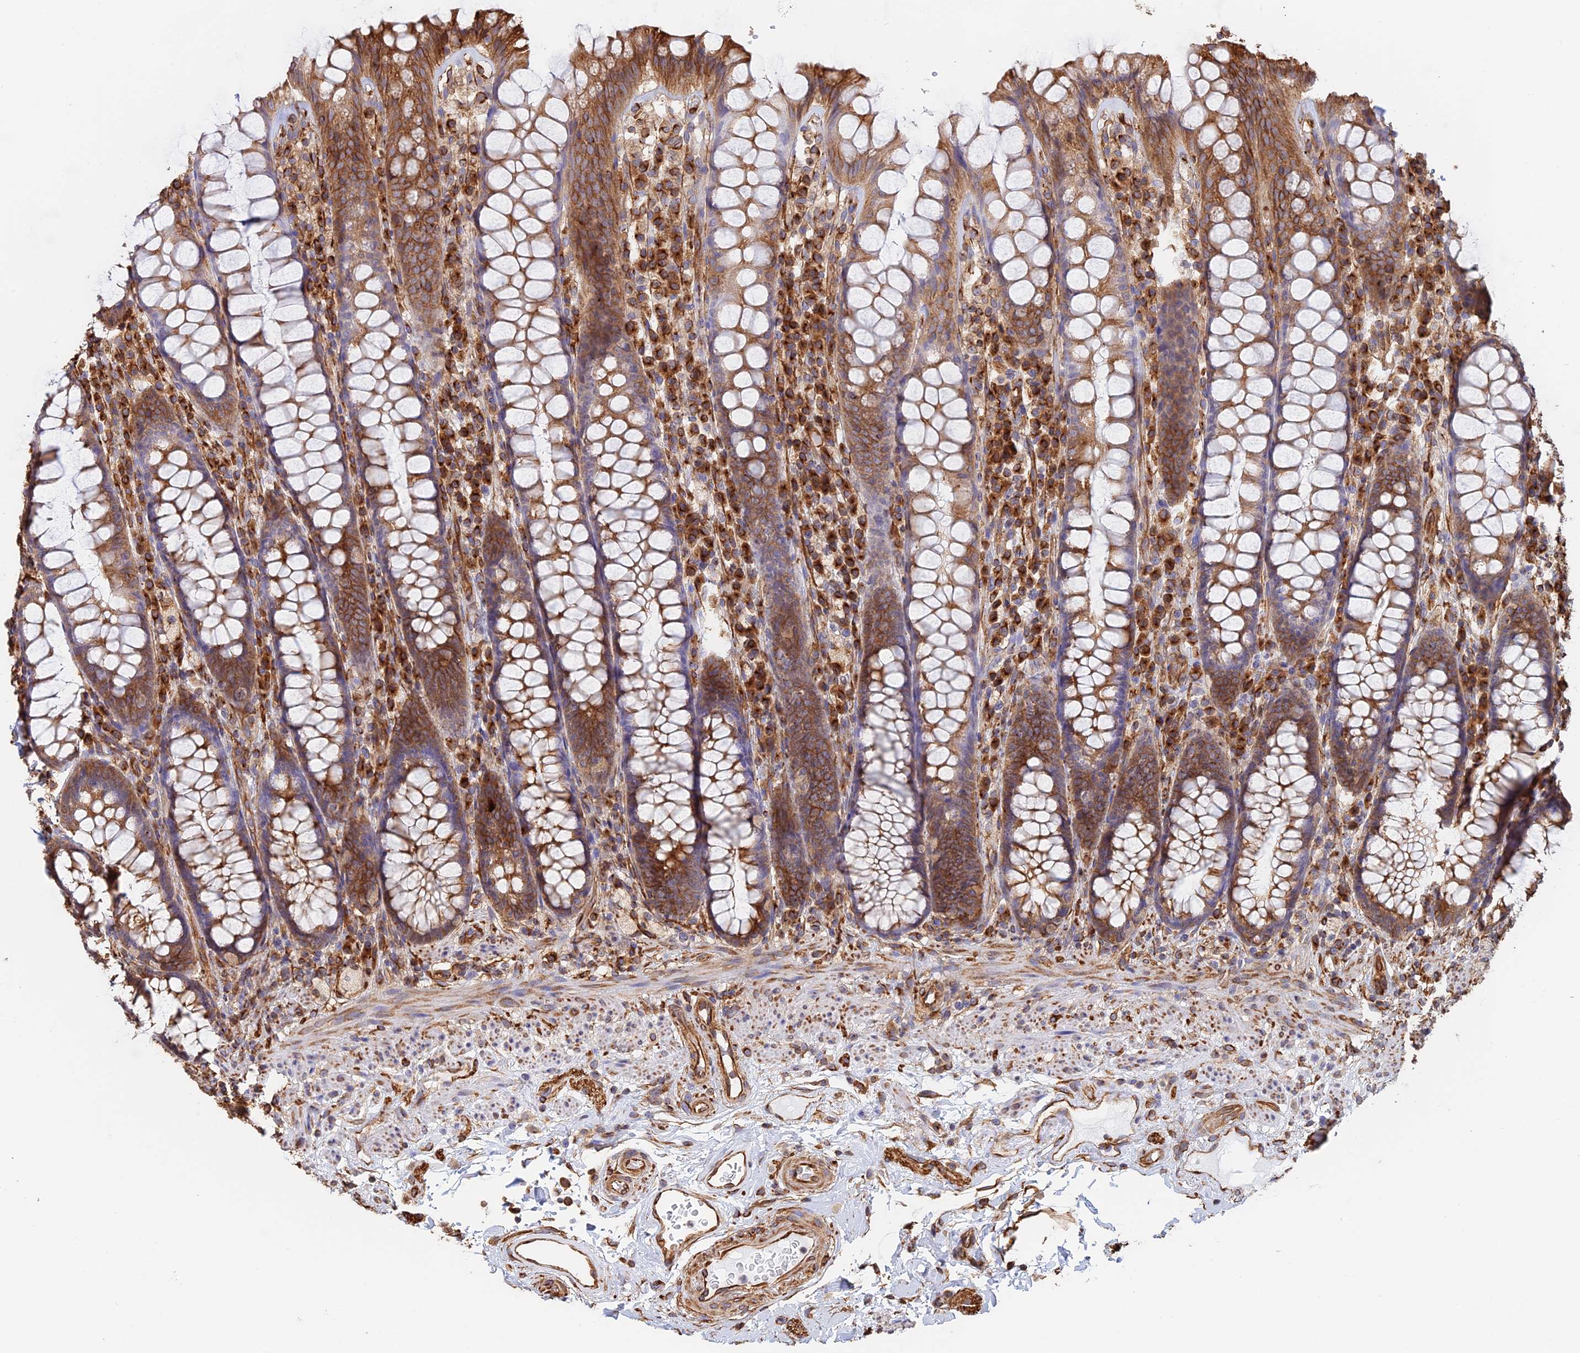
{"staining": {"intensity": "strong", "quantity": "25%-75%", "location": "cytoplasmic/membranous"}, "tissue": "rectum", "cell_type": "Glandular cells", "image_type": "normal", "snomed": [{"axis": "morphology", "description": "Normal tissue, NOS"}, {"axis": "topography", "description": "Rectum"}], "caption": "This micrograph shows benign rectum stained with immunohistochemistry (IHC) to label a protein in brown. The cytoplasmic/membranous of glandular cells show strong positivity for the protein. Nuclei are counter-stained blue.", "gene": "WBP11", "patient": {"sex": "male", "age": 83}}